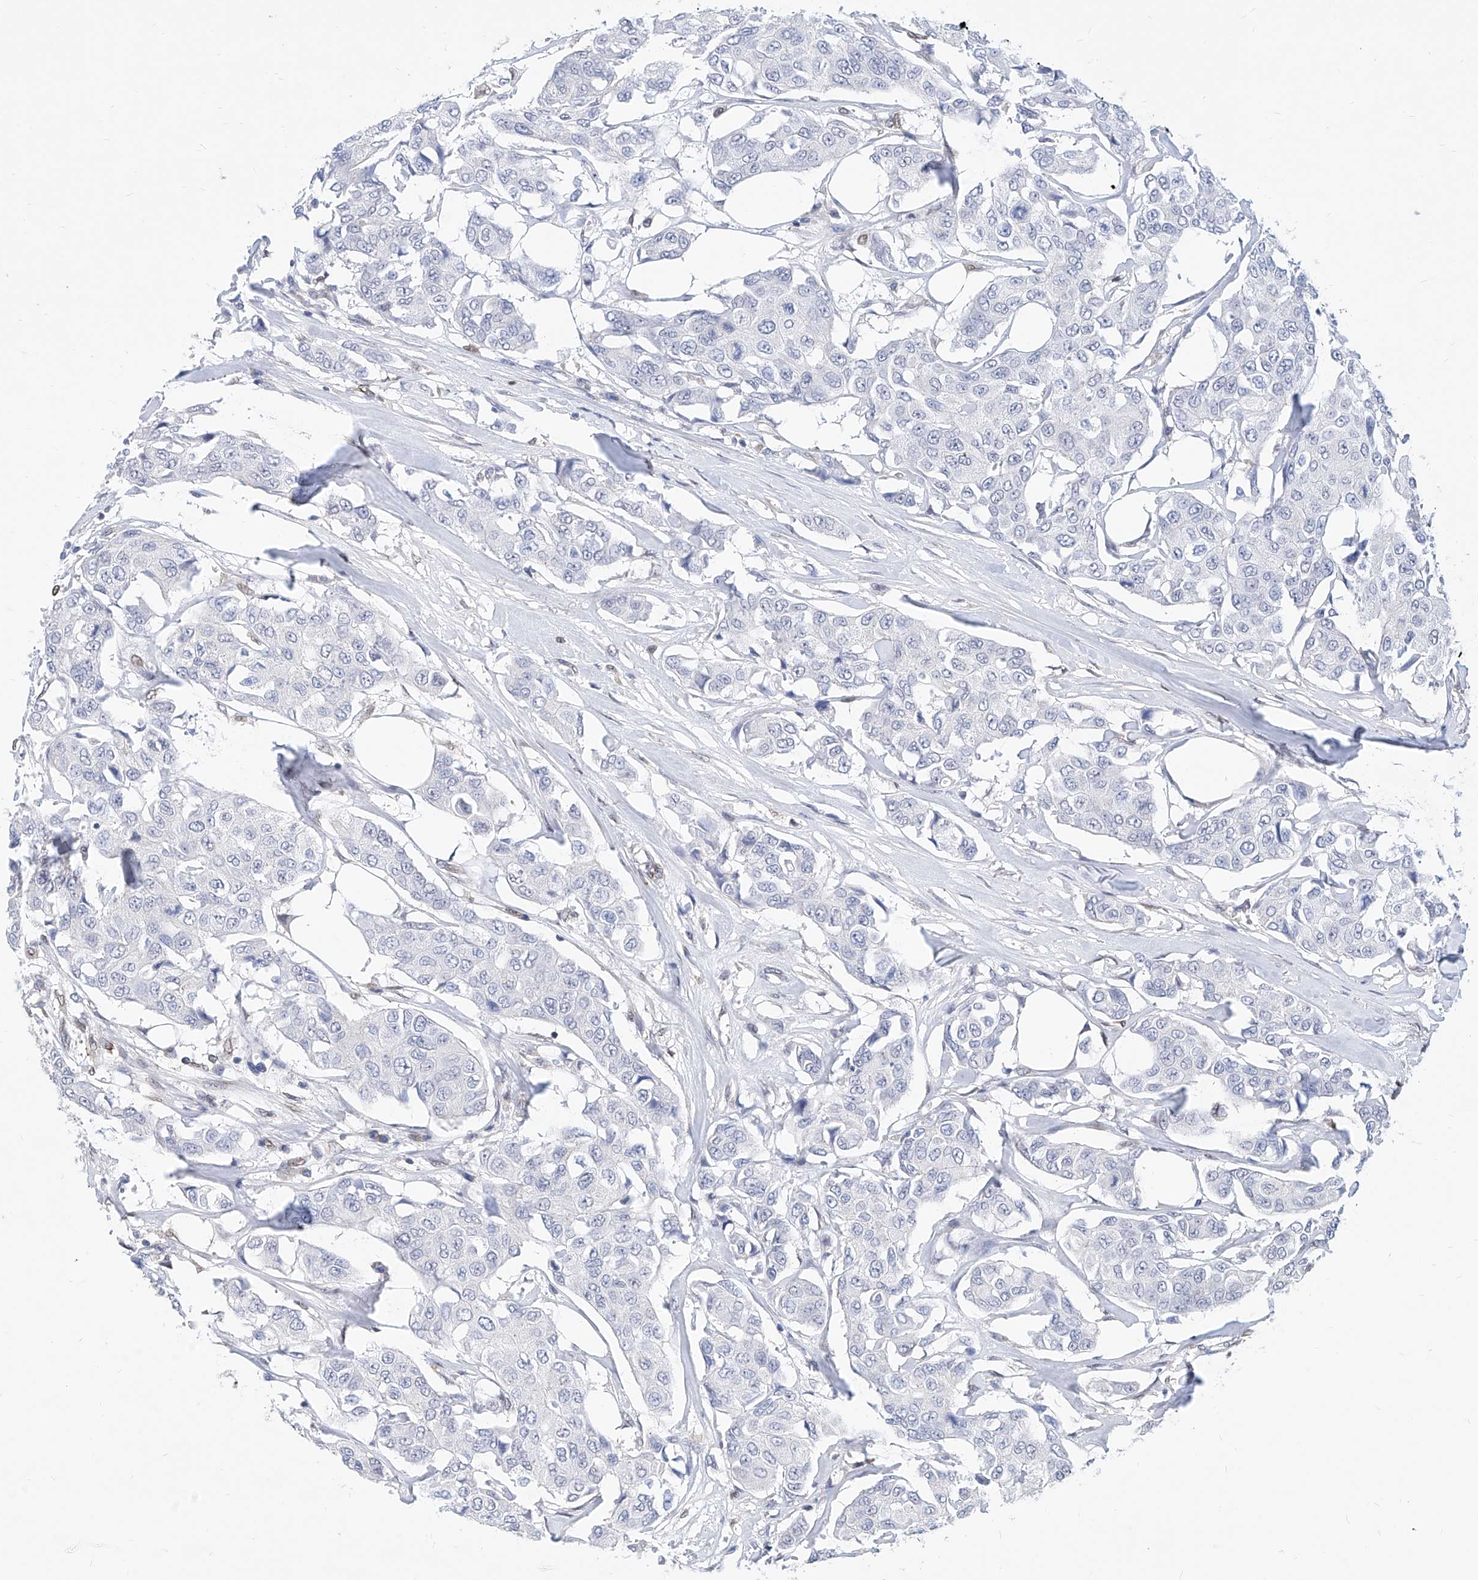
{"staining": {"intensity": "negative", "quantity": "none", "location": "none"}, "tissue": "breast cancer", "cell_type": "Tumor cells", "image_type": "cancer", "snomed": [{"axis": "morphology", "description": "Duct carcinoma"}, {"axis": "topography", "description": "Breast"}], "caption": "DAB immunohistochemical staining of human breast cancer reveals no significant positivity in tumor cells.", "gene": "MX2", "patient": {"sex": "female", "age": 80}}